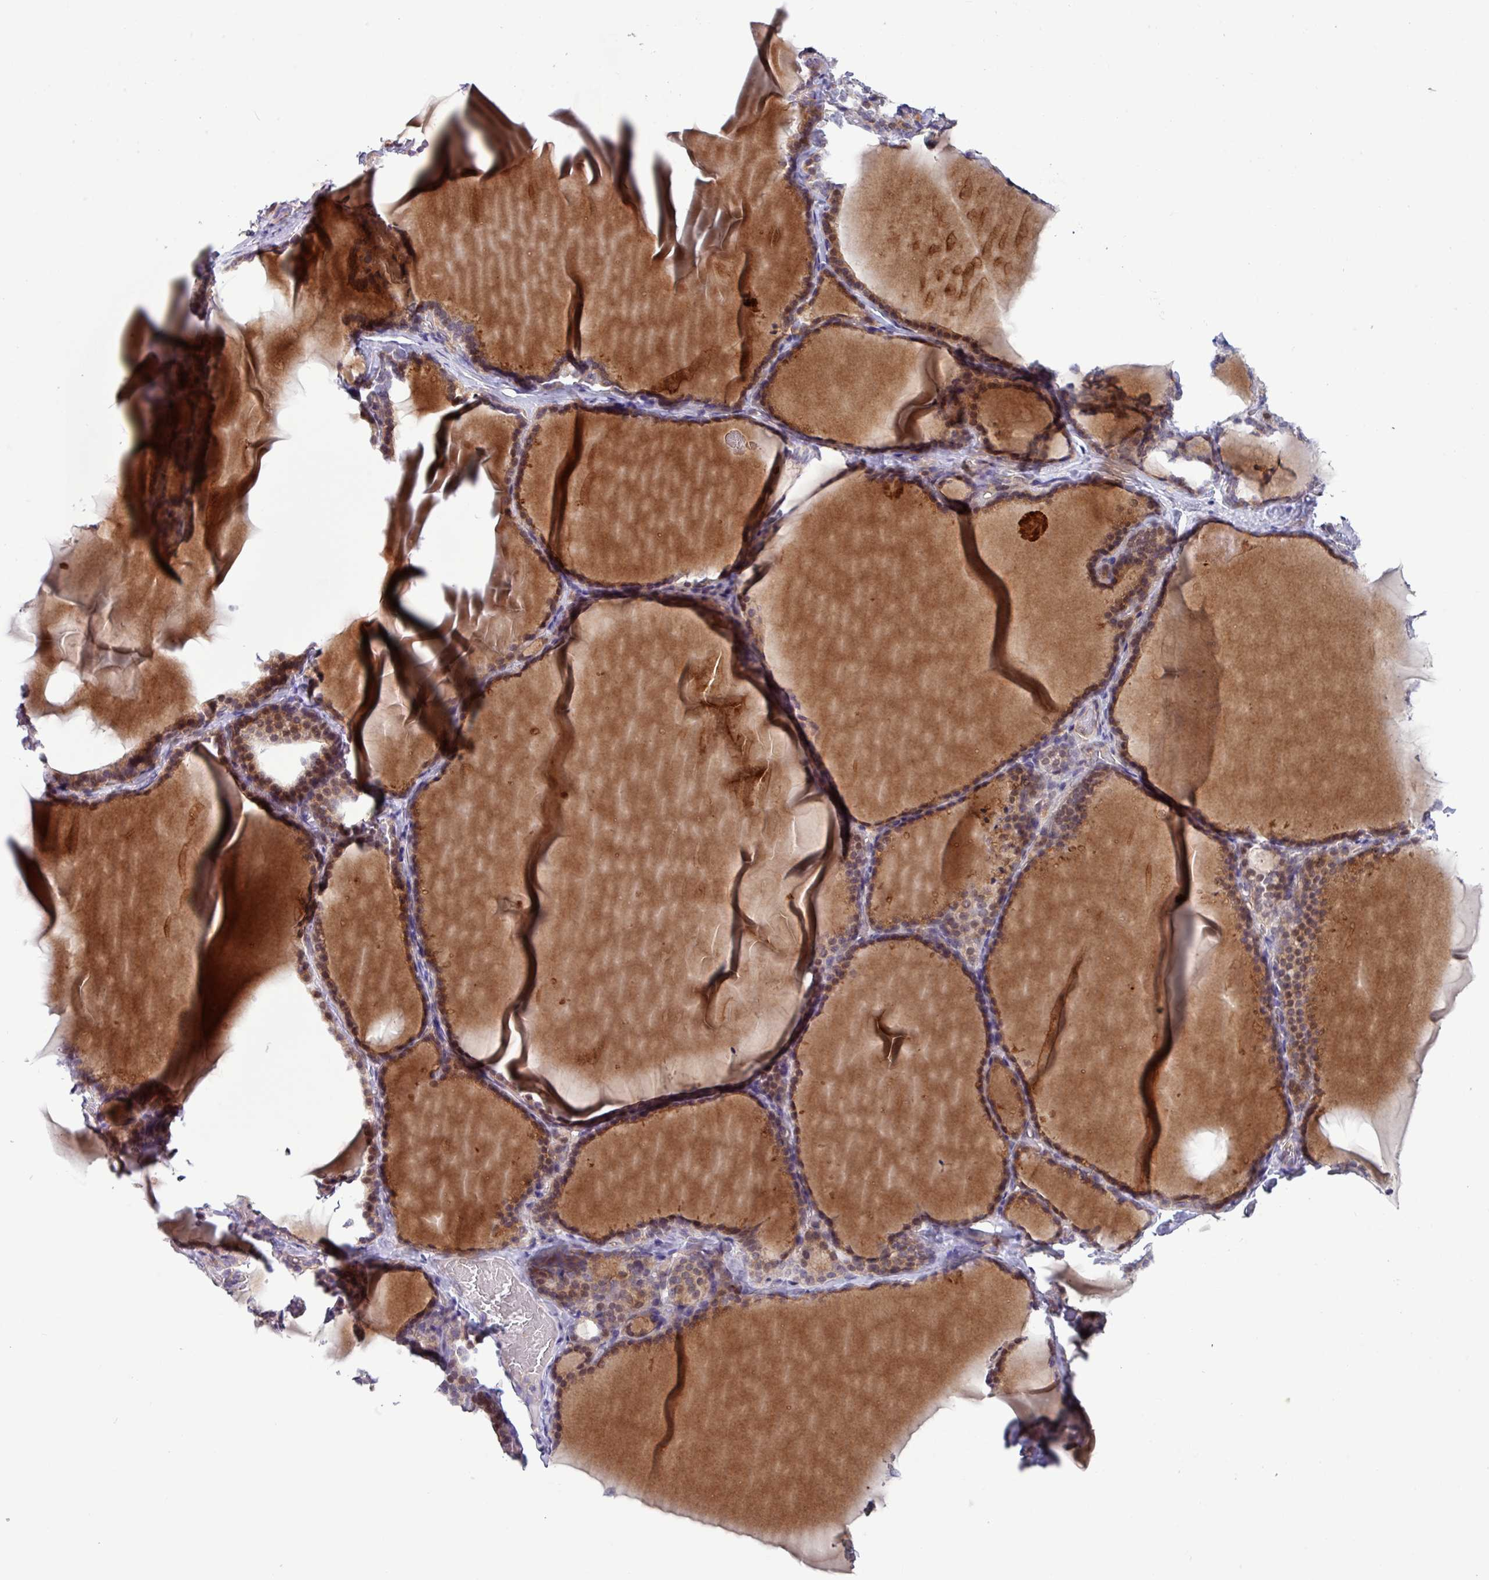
{"staining": {"intensity": "moderate", "quantity": "25%-75%", "location": "cytoplasmic/membranous"}, "tissue": "thyroid gland", "cell_type": "Glandular cells", "image_type": "normal", "snomed": [{"axis": "morphology", "description": "Normal tissue, NOS"}, {"axis": "topography", "description": "Thyroid gland"}], "caption": "A photomicrograph showing moderate cytoplasmic/membranous staining in about 25%-75% of glandular cells in normal thyroid gland, as visualized by brown immunohistochemical staining.", "gene": "TNFSF12", "patient": {"sex": "female", "age": 31}}